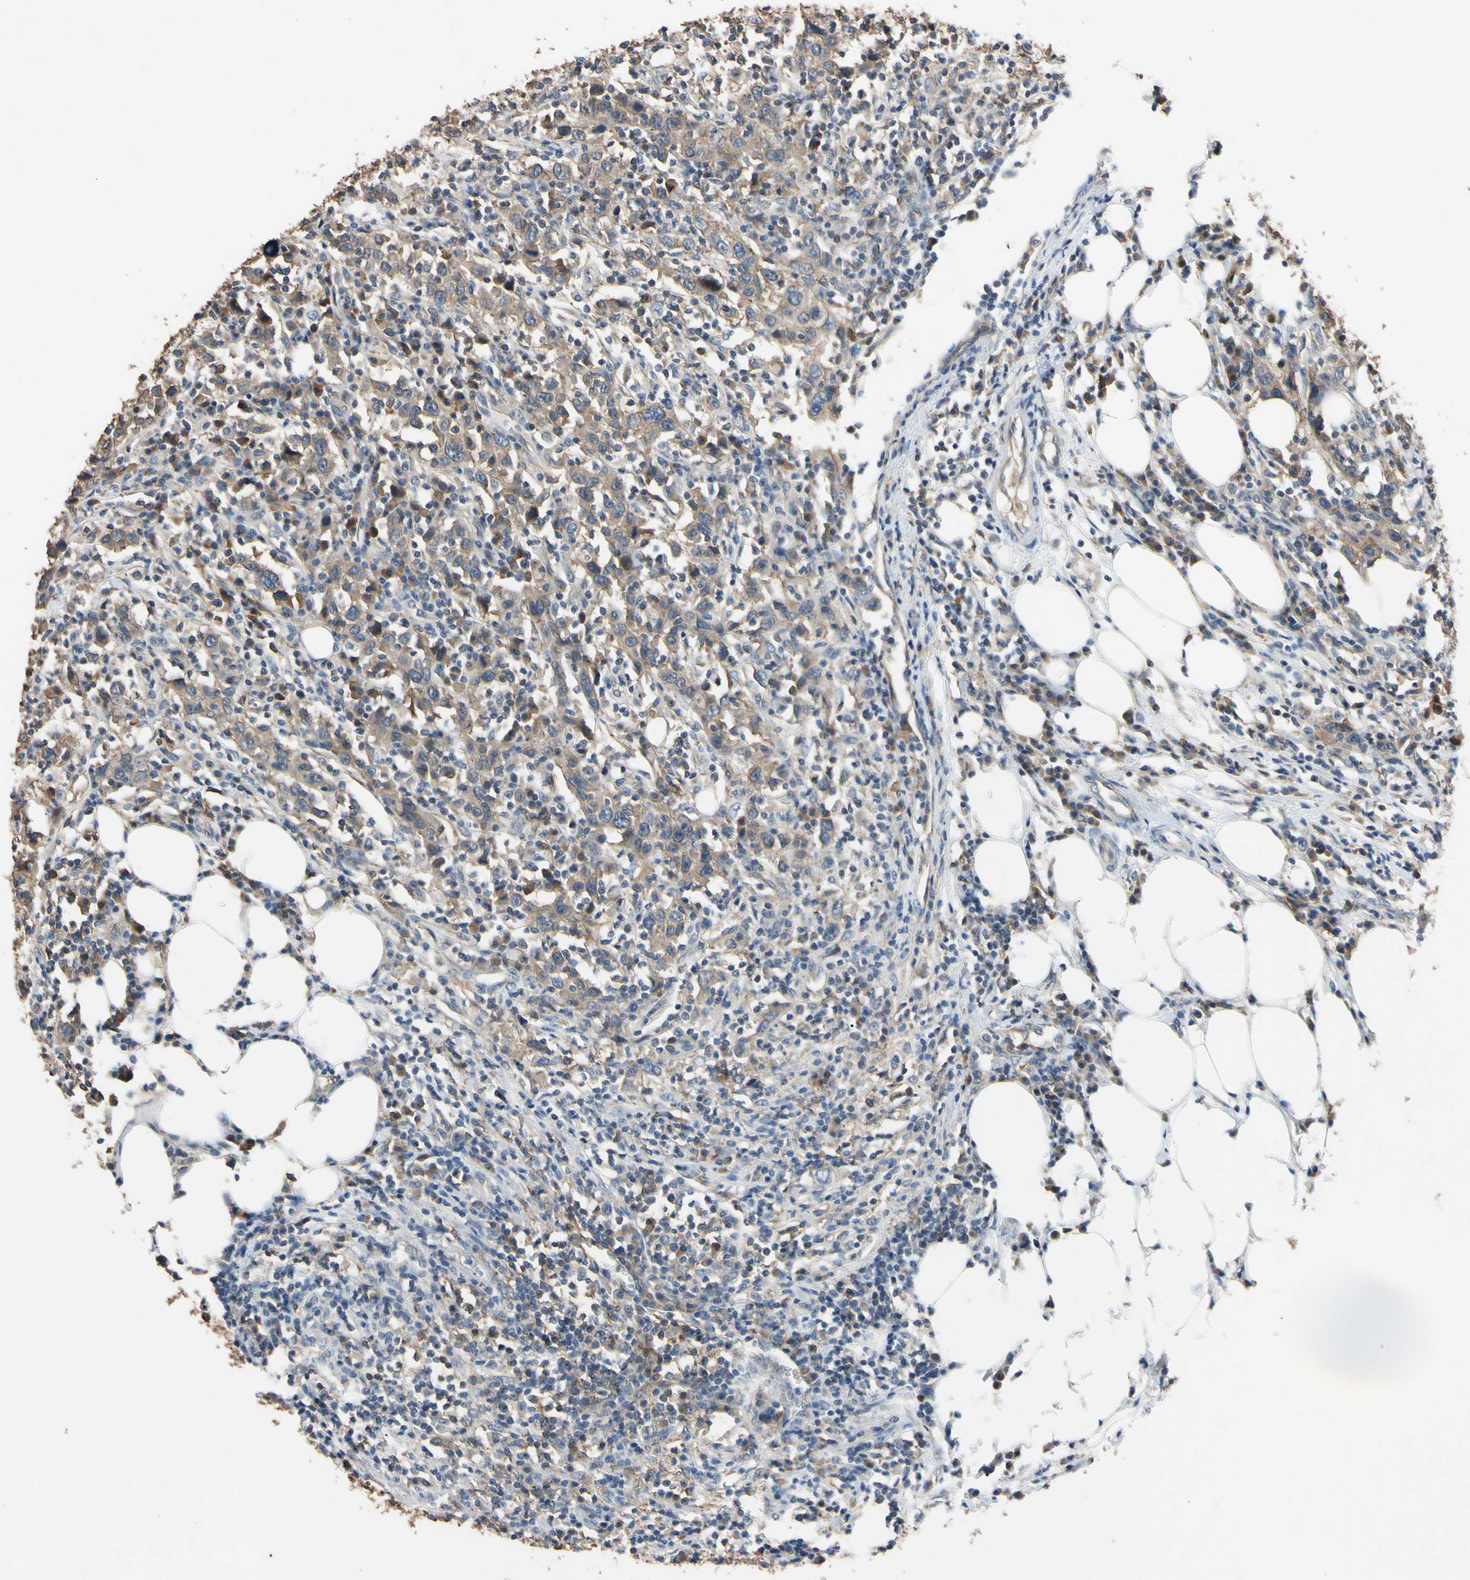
{"staining": {"intensity": "weak", "quantity": ">75%", "location": "cytoplasmic/membranous"}, "tissue": "urothelial cancer", "cell_type": "Tumor cells", "image_type": "cancer", "snomed": [{"axis": "morphology", "description": "Urothelial carcinoma, High grade"}, {"axis": "topography", "description": "Urinary bladder"}], "caption": "Urothelial cancer tissue exhibits weak cytoplasmic/membranous expression in approximately >75% of tumor cells, visualized by immunohistochemistry.", "gene": "PNKD", "patient": {"sex": "male", "age": 61}}